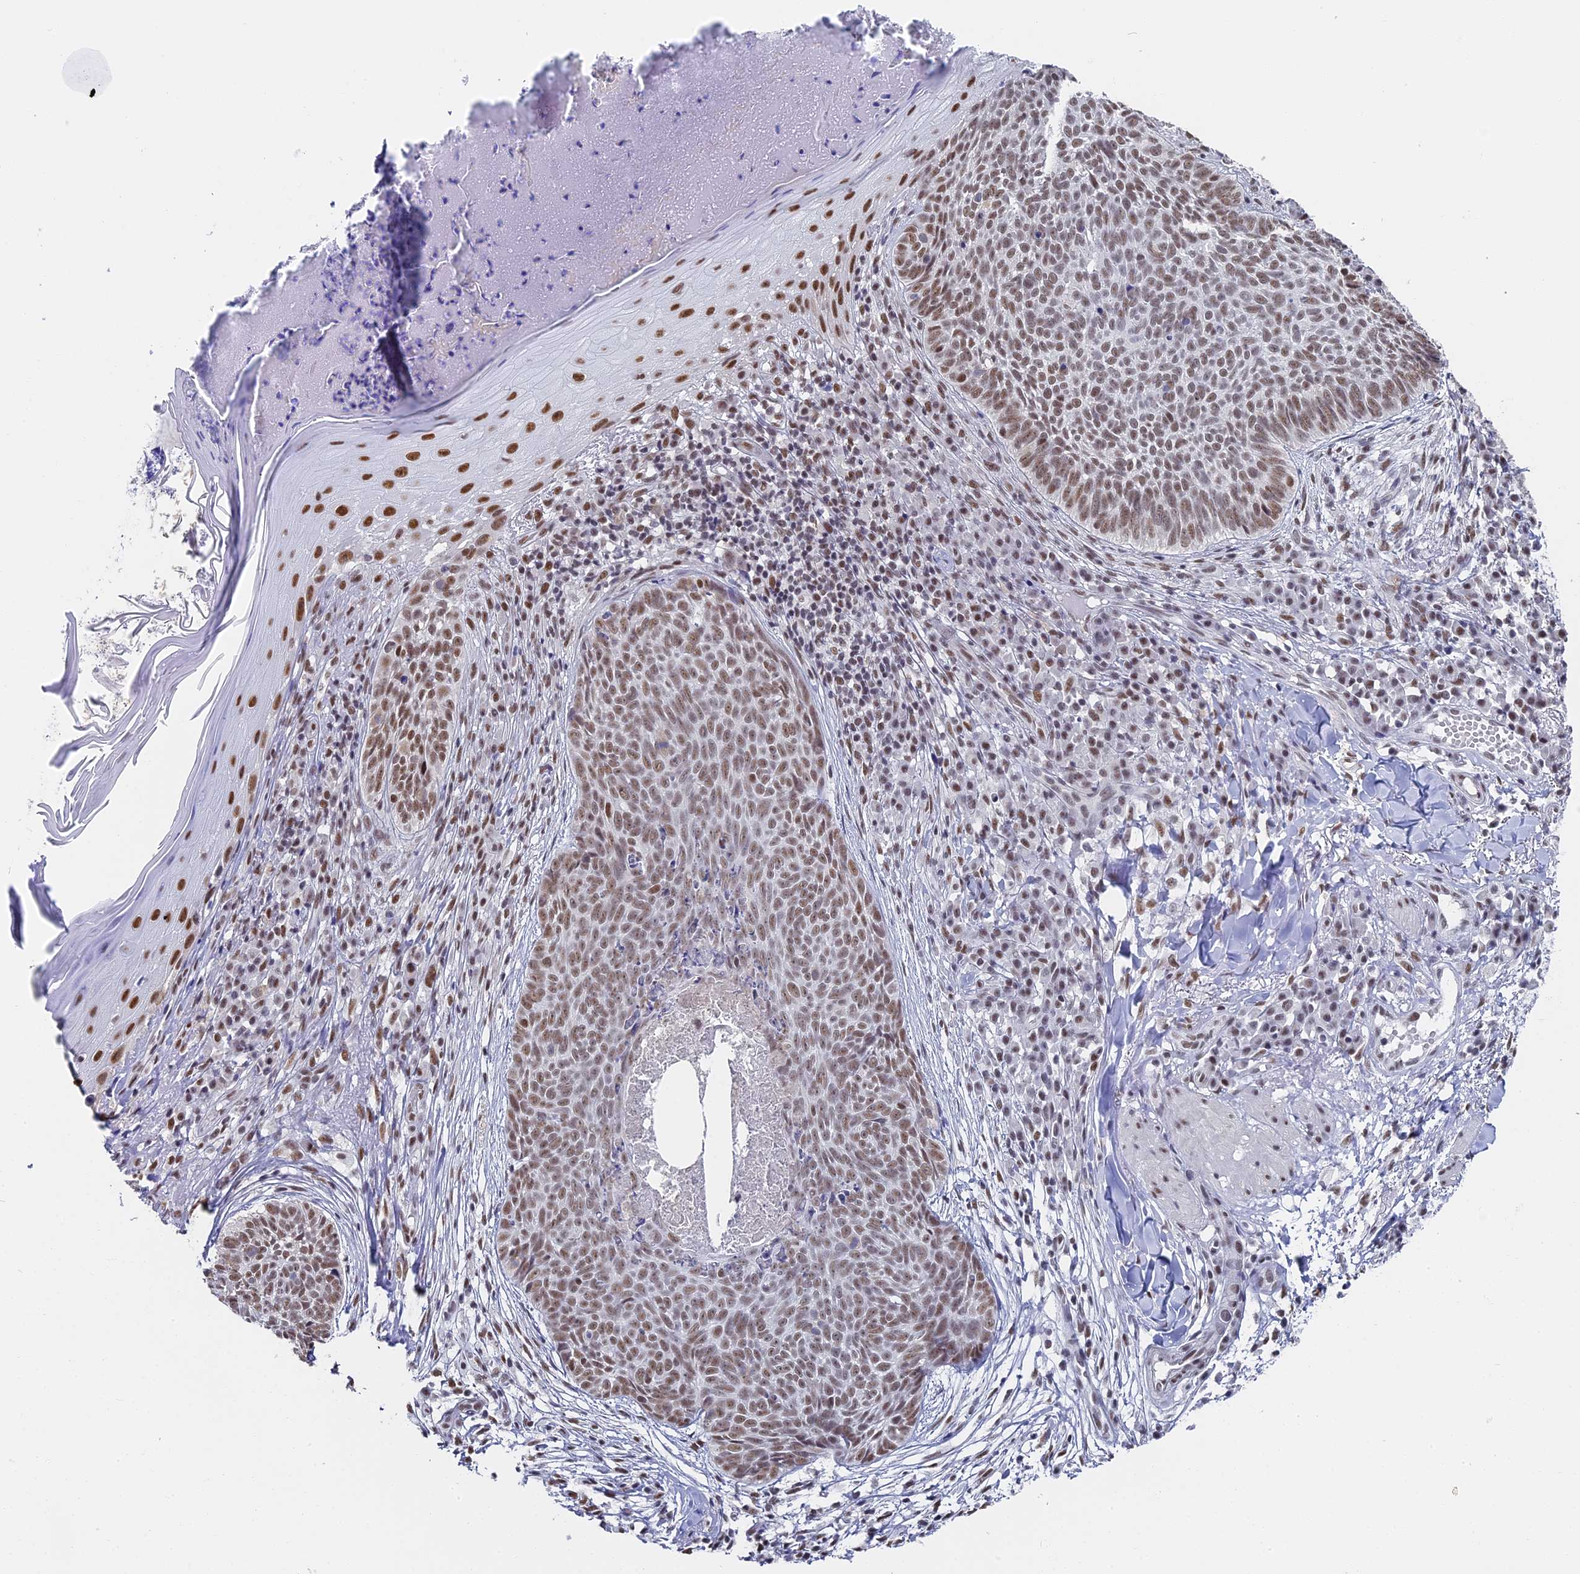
{"staining": {"intensity": "moderate", "quantity": ">75%", "location": "nuclear"}, "tissue": "skin cancer", "cell_type": "Tumor cells", "image_type": "cancer", "snomed": [{"axis": "morphology", "description": "Basal cell carcinoma"}, {"axis": "topography", "description": "Skin"}], "caption": "Immunohistochemical staining of skin basal cell carcinoma reveals moderate nuclear protein positivity in approximately >75% of tumor cells. The protein of interest is stained brown, and the nuclei are stained in blue (DAB (3,3'-diaminobenzidine) IHC with brightfield microscopy, high magnification).", "gene": "CD2BP2", "patient": {"sex": "female", "age": 61}}